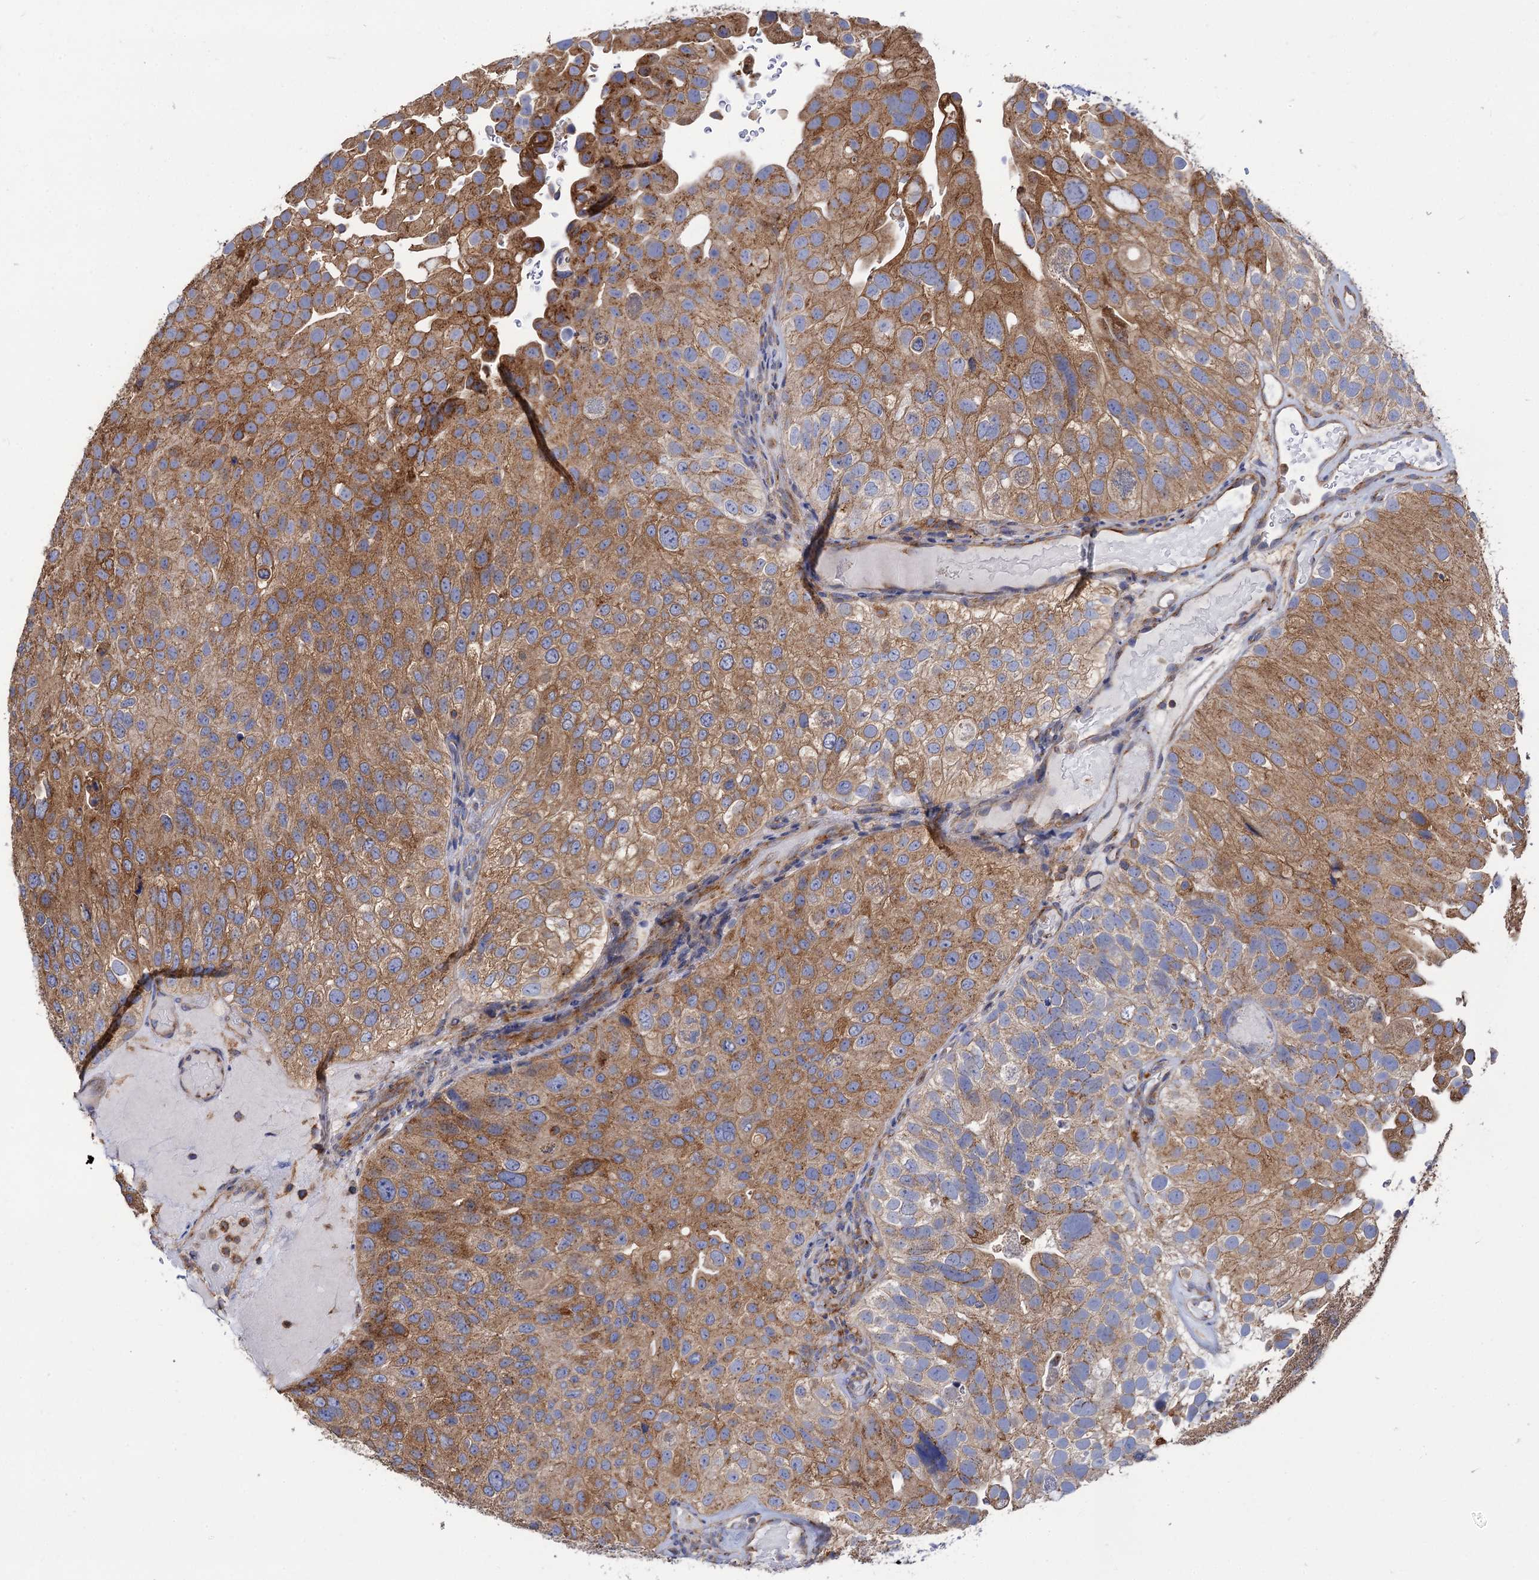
{"staining": {"intensity": "moderate", "quantity": ">75%", "location": "cytoplasmic/membranous"}, "tissue": "urothelial cancer", "cell_type": "Tumor cells", "image_type": "cancer", "snomed": [{"axis": "morphology", "description": "Urothelial carcinoma, Low grade"}, {"axis": "topography", "description": "Urinary bladder"}], "caption": "Tumor cells display medium levels of moderate cytoplasmic/membranous staining in about >75% of cells in low-grade urothelial carcinoma.", "gene": "DYDC1", "patient": {"sex": "male", "age": 78}}